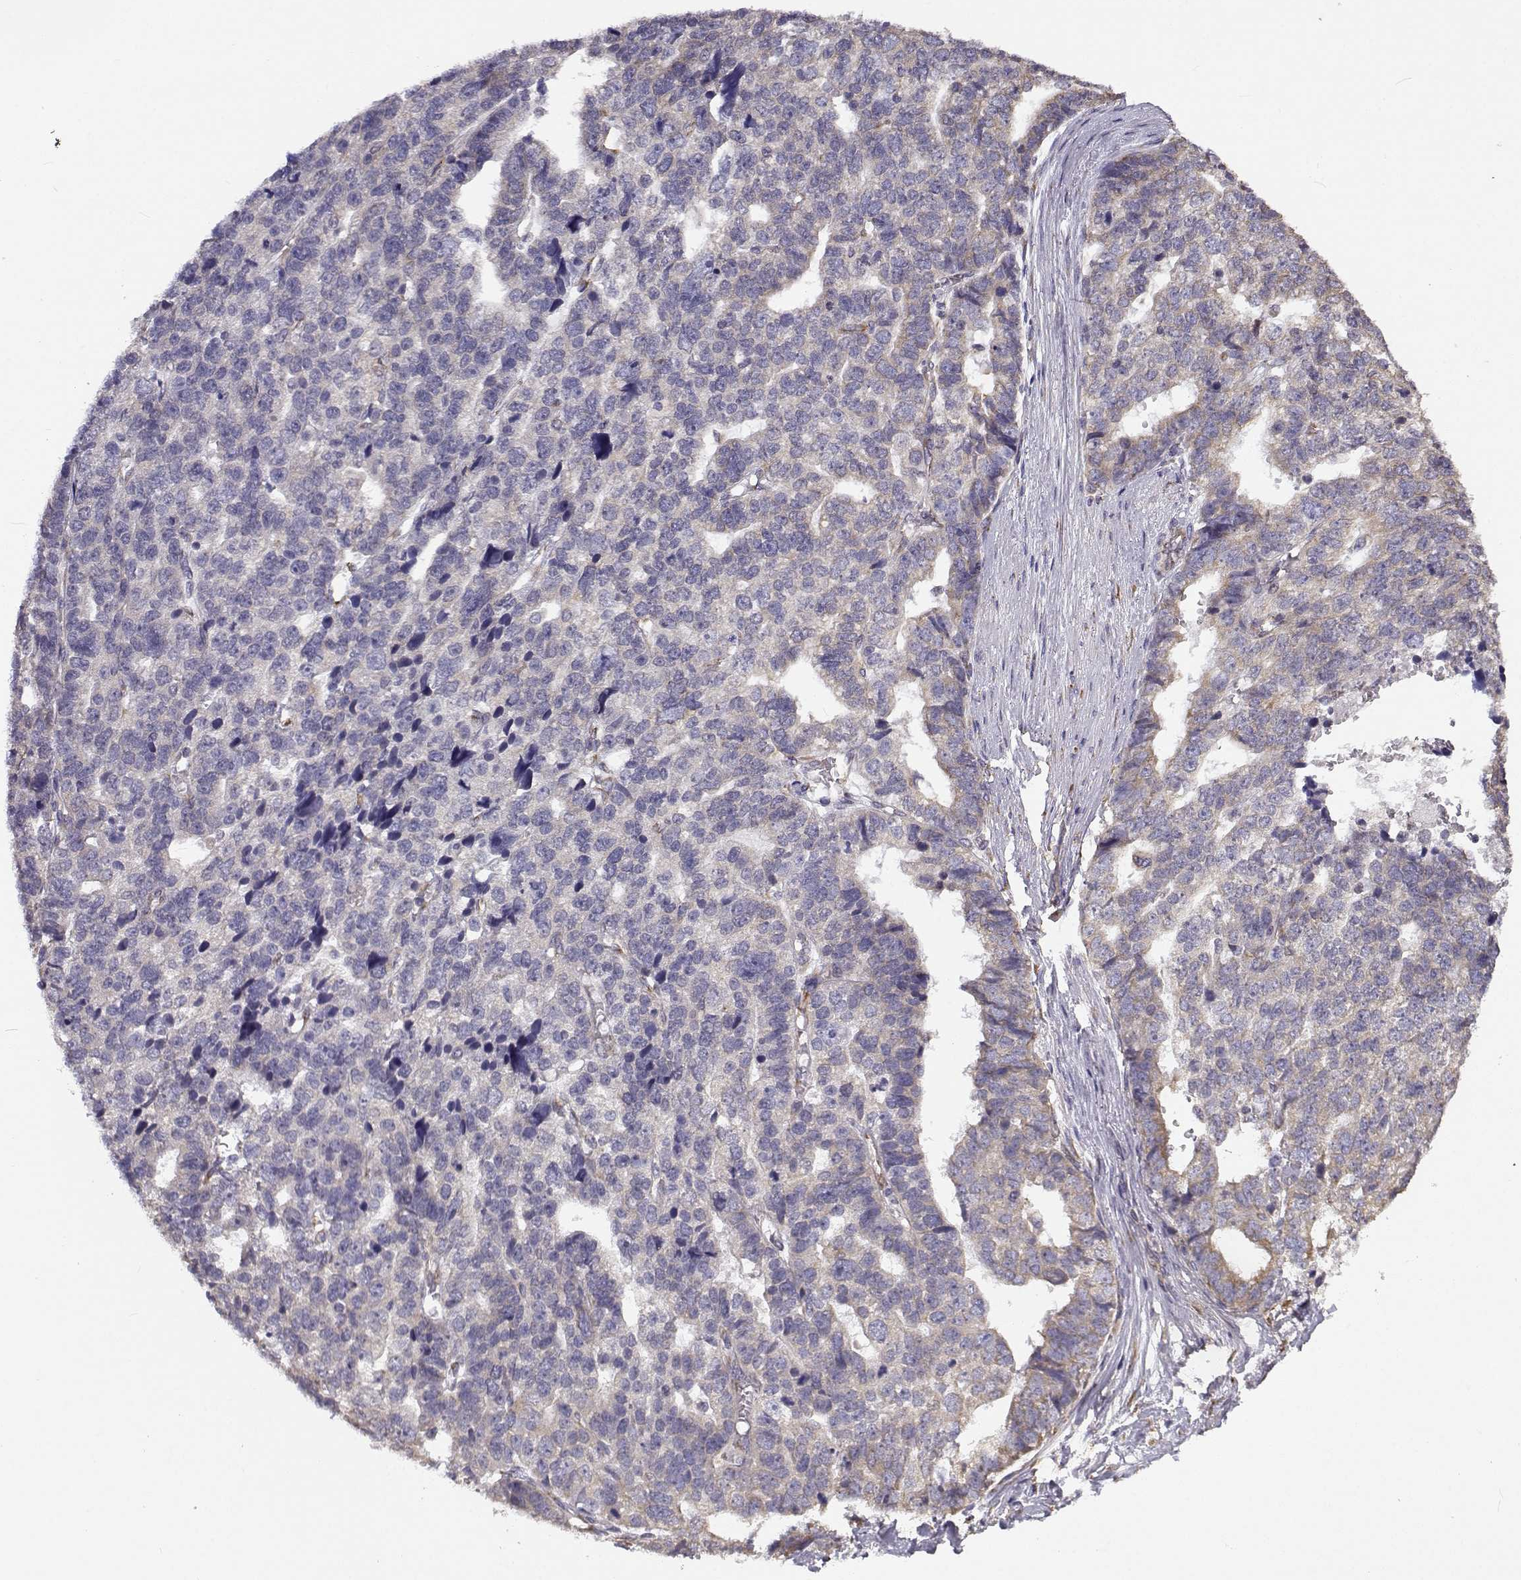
{"staining": {"intensity": "weak", "quantity": "<25%", "location": "cytoplasmic/membranous"}, "tissue": "stomach cancer", "cell_type": "Tumor cells", "image_type": "cancer", "snomed": [{"axis": "morphology", "description": "Adenocarcinoma, NOS"}, {"axis": "topography", "description": "Stomach"}], "caption": "The micrograph exhibits no significant positivity in tumor cells of stomach adenocarcinoma.", "gene": "BEND6", "patient": {"sex": "male", "age": 69}}